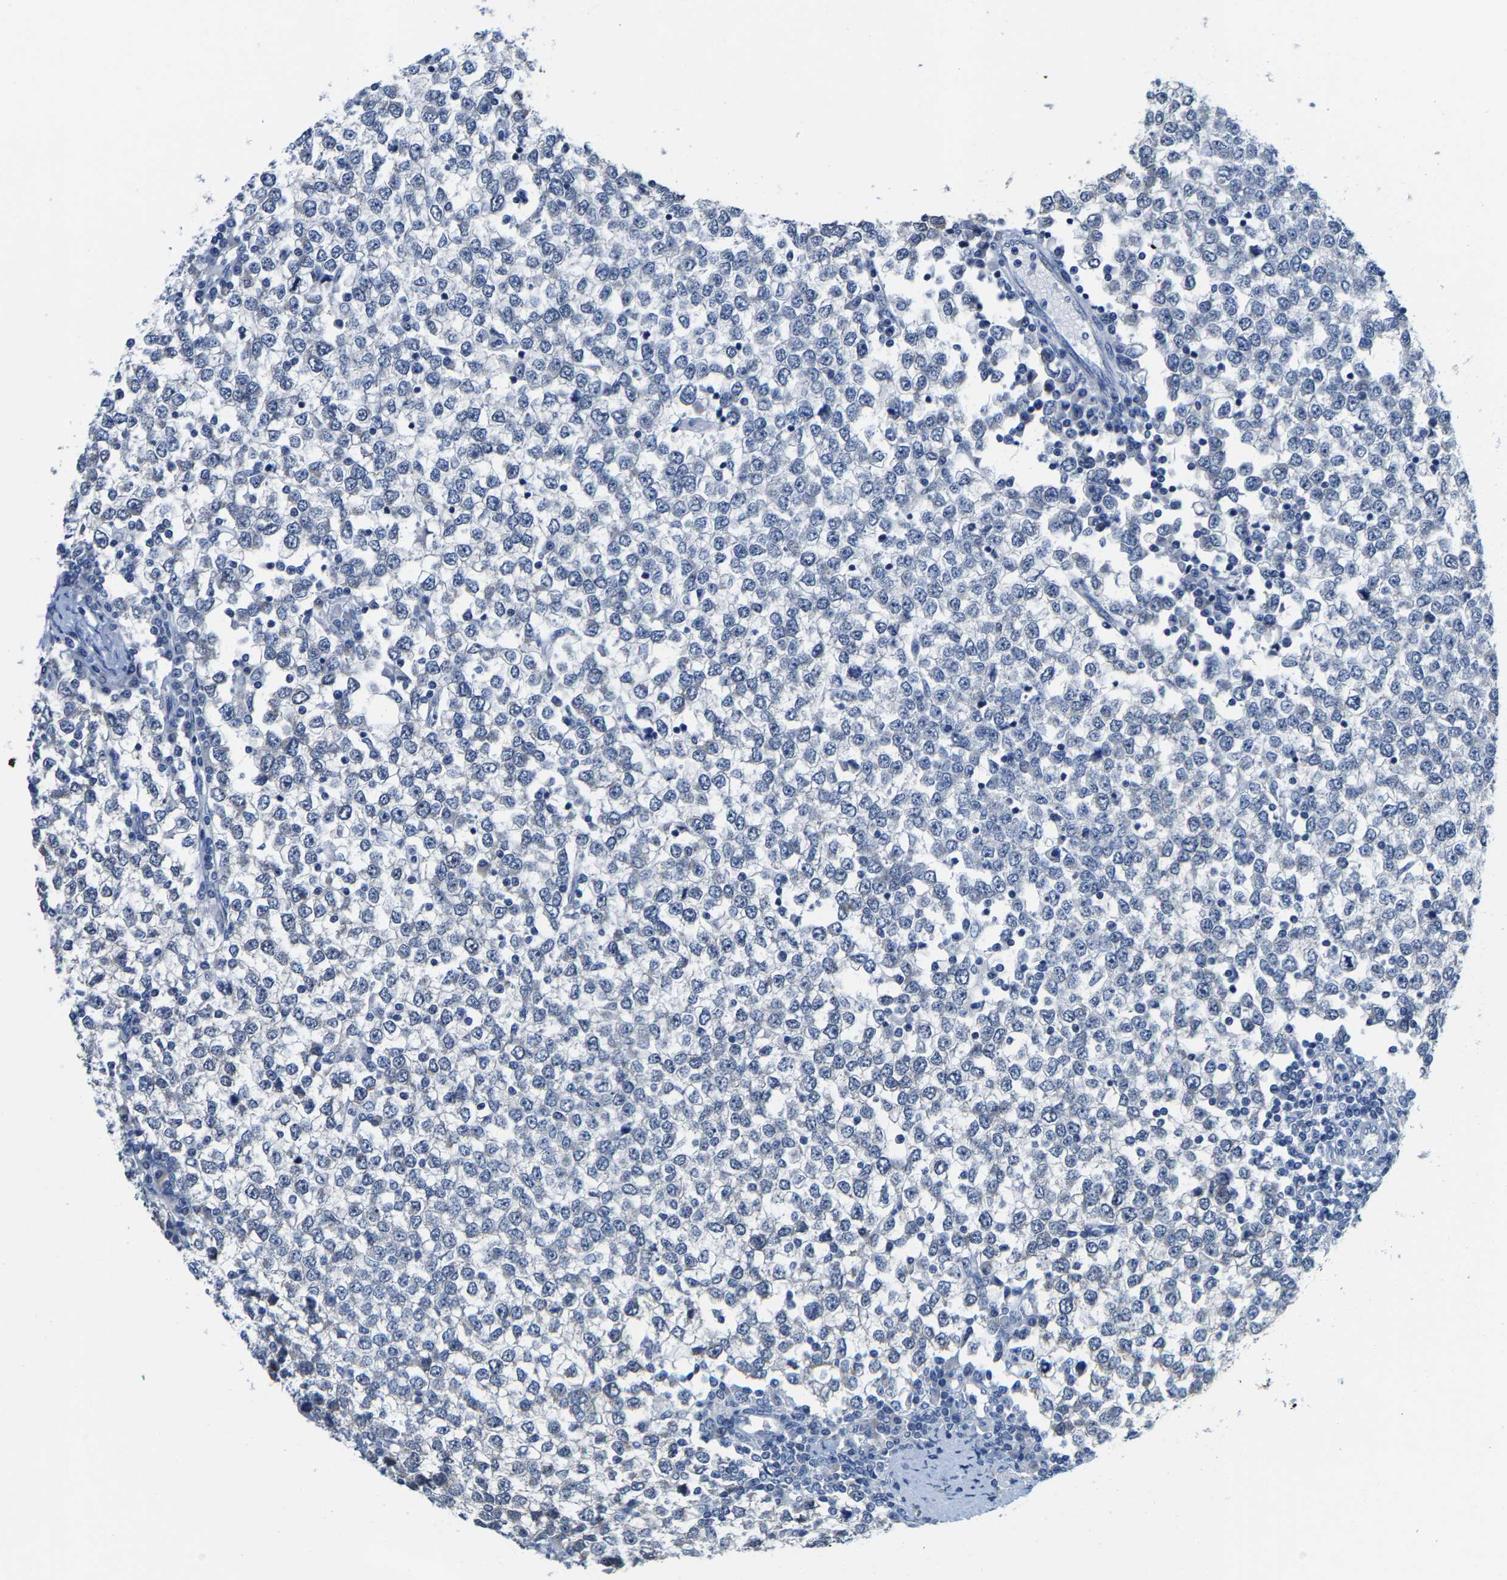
{"staining": {"intensity": "negative", "quantity": "none", "location": "none"}, "tissue": "testis cancer", "cell_type": "Tumor cells", "image_type": "cancer", "snomed": [{"axis": "morphology", "description": "Seminoma, NOS"}, {"axis": "topography", "description": "Testis"}], "caption": "The image demonstrates no significant expression in tumor cells of testis seminoma.", "gene": "KLHL1", "patient": {"sex": "male", "age": 65}}